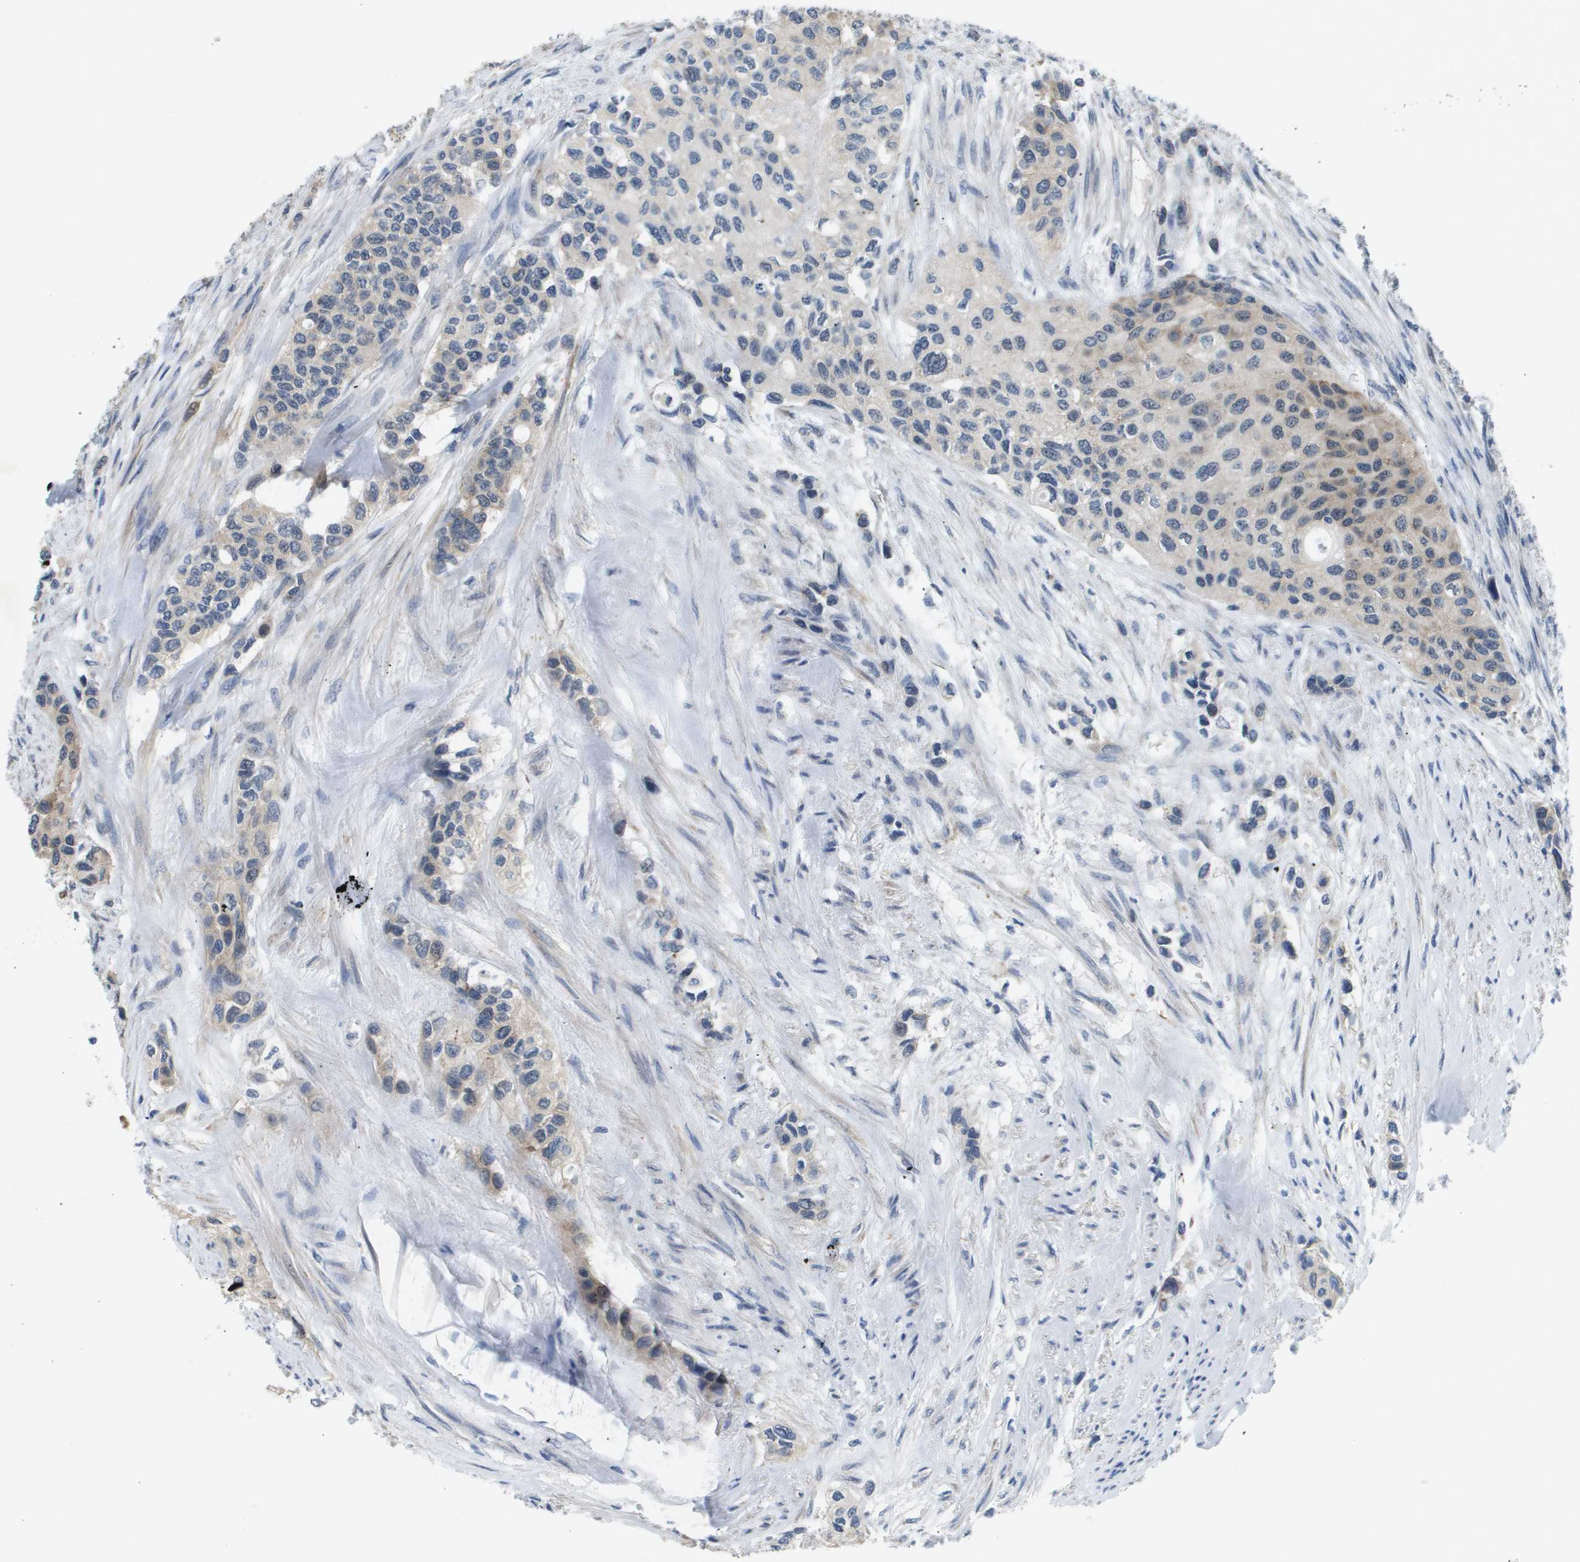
{"staining": {"intensity": "weak", "quantity": "<25%", "location": "cytoplasmic/membranous"}, "tissue": "urothelial cancer", "cell_type": "Tumor cells", "image_type": "cancer", "snomed": [{"axis": "morphology", "description": "Urothelial carcinoma, High grade"}, {"axis": "topography", "description": "Urinary bladder"}], "caption": "High magnification brightfield microscopy of urothelial cancer stained with DAB (3,3'-diaminobenzidine) (brown) and counterstained with hematoxylin (blue): tumor cells show no significant expression. Brightfield microscopy of immunohistochemistry stained with DAB (3,3'-diaminobenzidine) (brown) and hematoxylin (blue), captured at high magnification.", "gene": "OTUD5", "patient": {"sex": "female", "age": 56}}